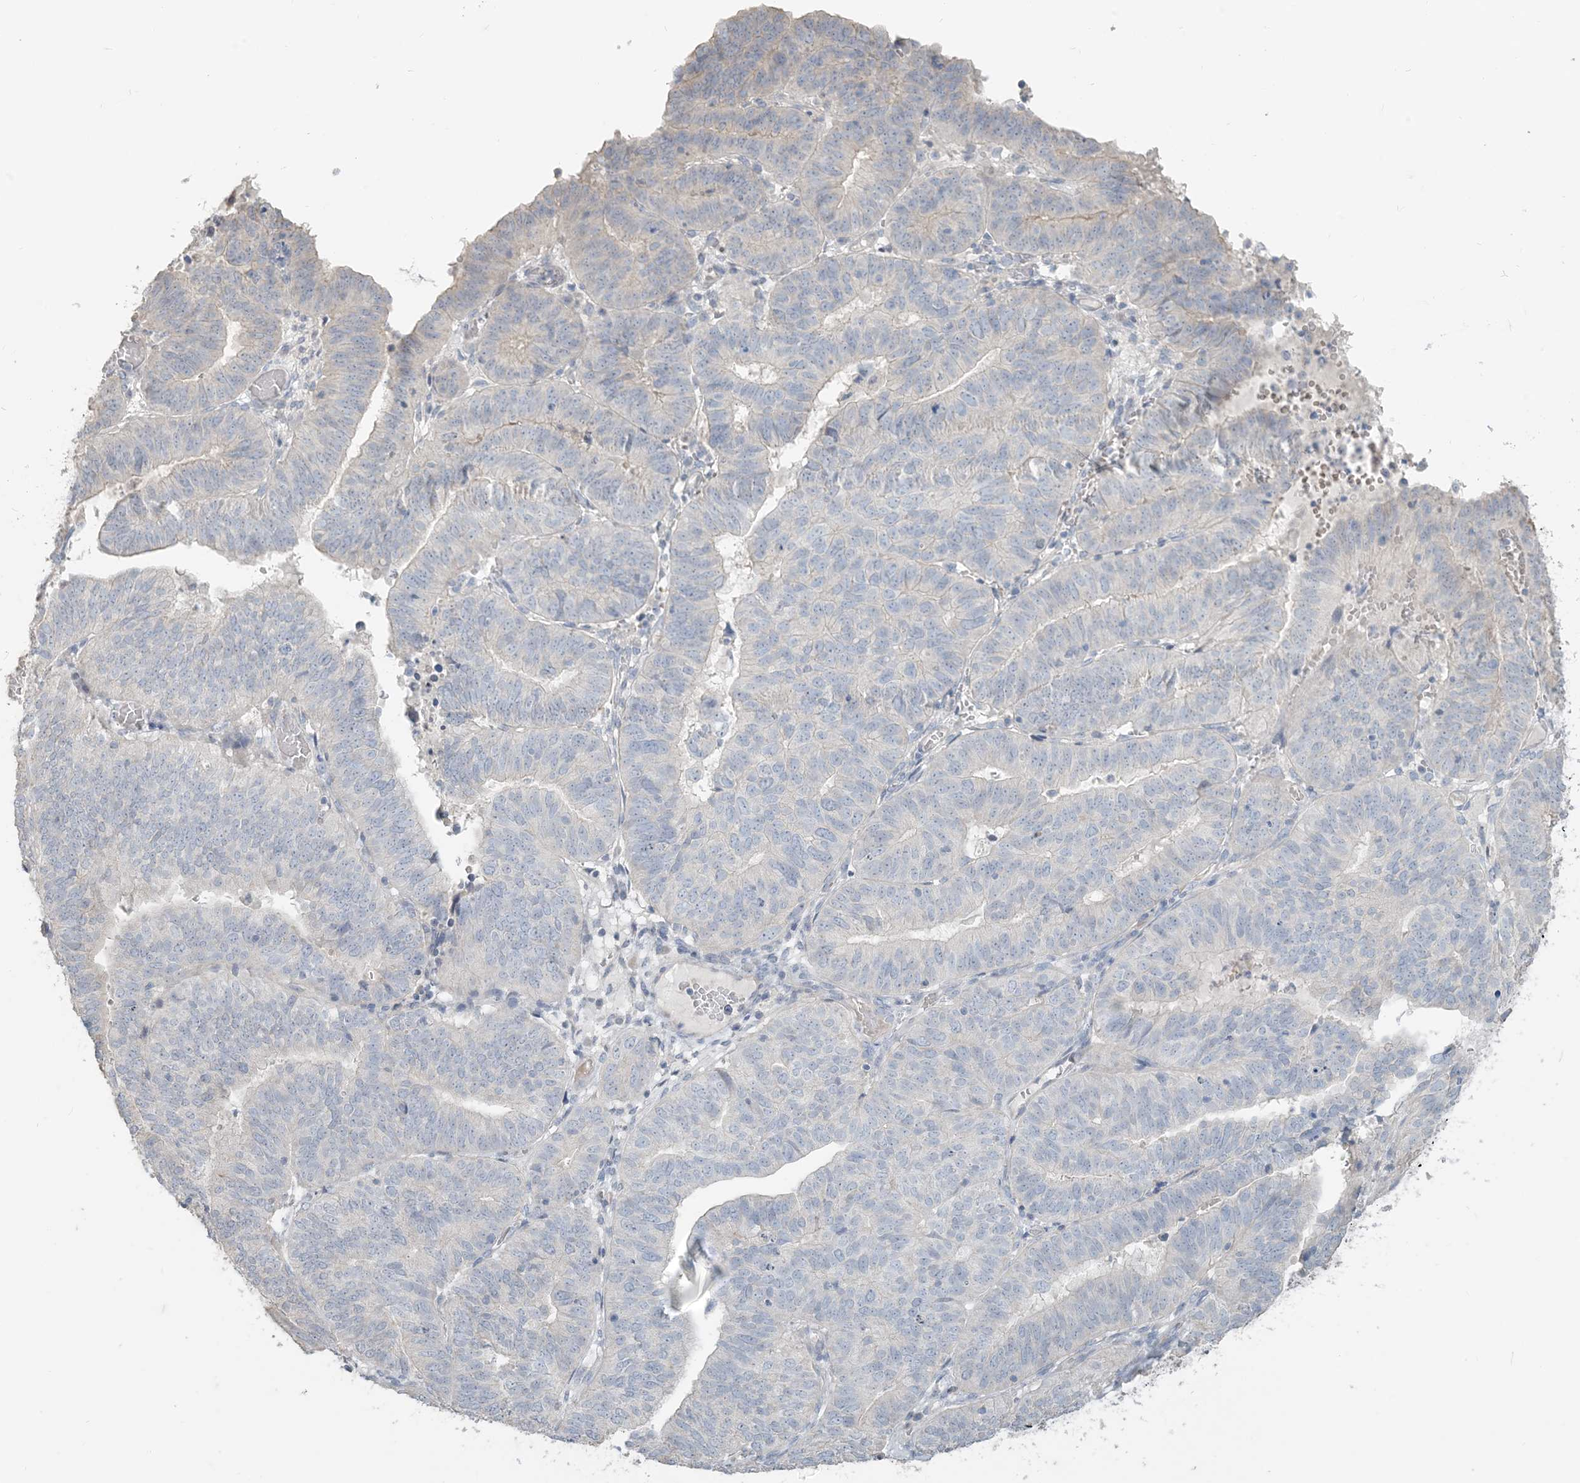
{"staining": {"intensity": "negative", "quantity": "none", "location": "none"}, "tissue": "endometrial cancer", "cell_type": "Tumor cells", "image_type": "cancer", "snomed": [{"axis": "morphology", "description": "Adenocarcinoma, NOS"}, {"axis": "topography", "description": "Uterus"}], "caption": "High power microscopy histopathology image of an IHC image of adenocarcinoma (endometrial), revealing no significant expression in tumor cells.", "gene": "NPHS2", "patient": {"sex": "female", "age": 77}}